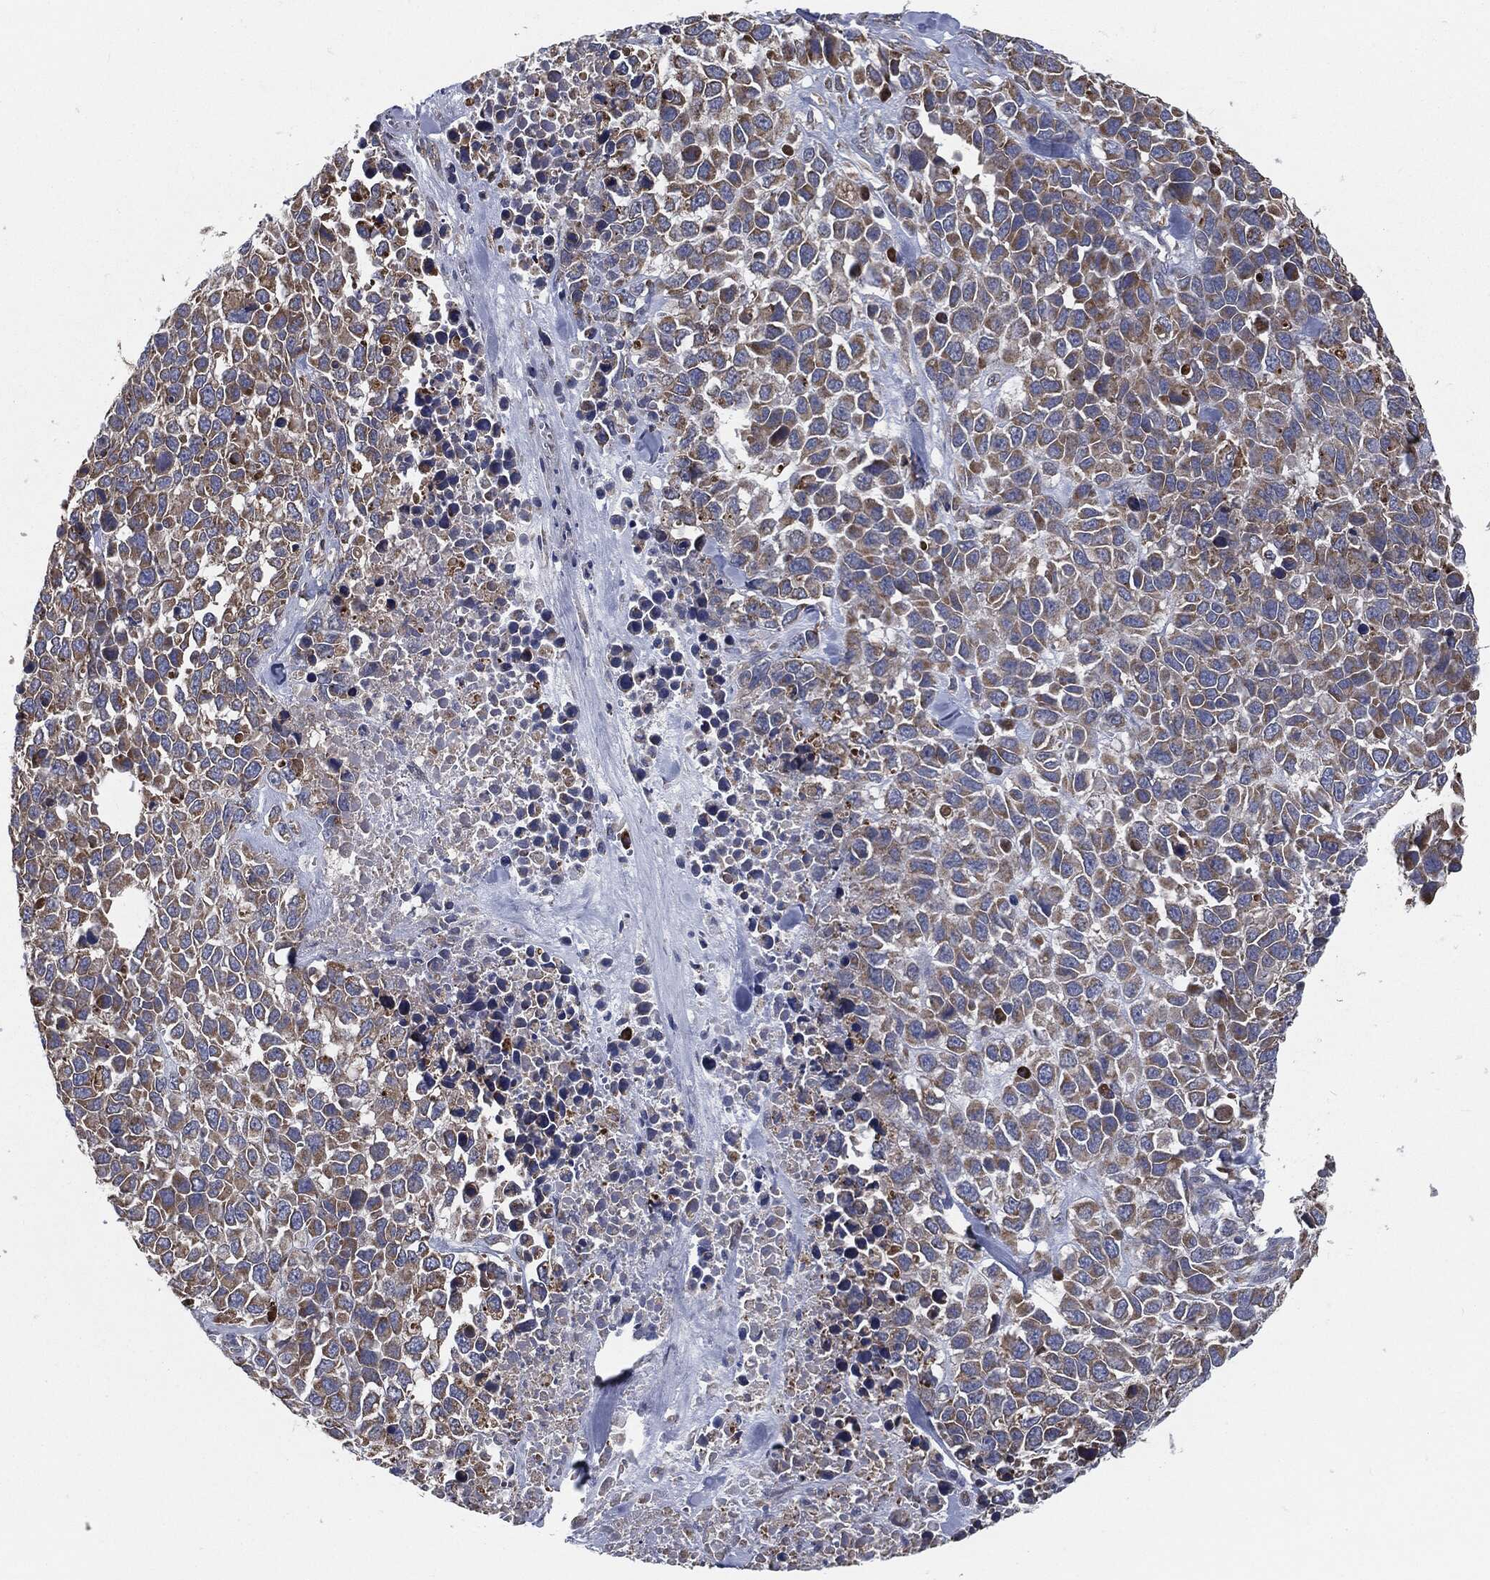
{"staining": {"intensity": "moderate", "quantity": ">75%", "location": "cytoplasmic/membranous"}, "tissue": "melanoma", "cell_type": "Tumor cells", "image_type": "cancer", "snomed": [{"axis": "morphology", "description": "Malignant melanoma, Metastatic site"}, {"axis": "topography", "description": "Skin"}], "caption": "A high-resolution photomicrograph shows IHC staining of melanoma, which demonstrates moderate cytoplasmic/membranous positivity in approximately >75% of tumor cells. (IHC, brightfield microscopy, high magnification).", "gene": "PRDX4", "patient": {"sex": "male", "age": 84}}